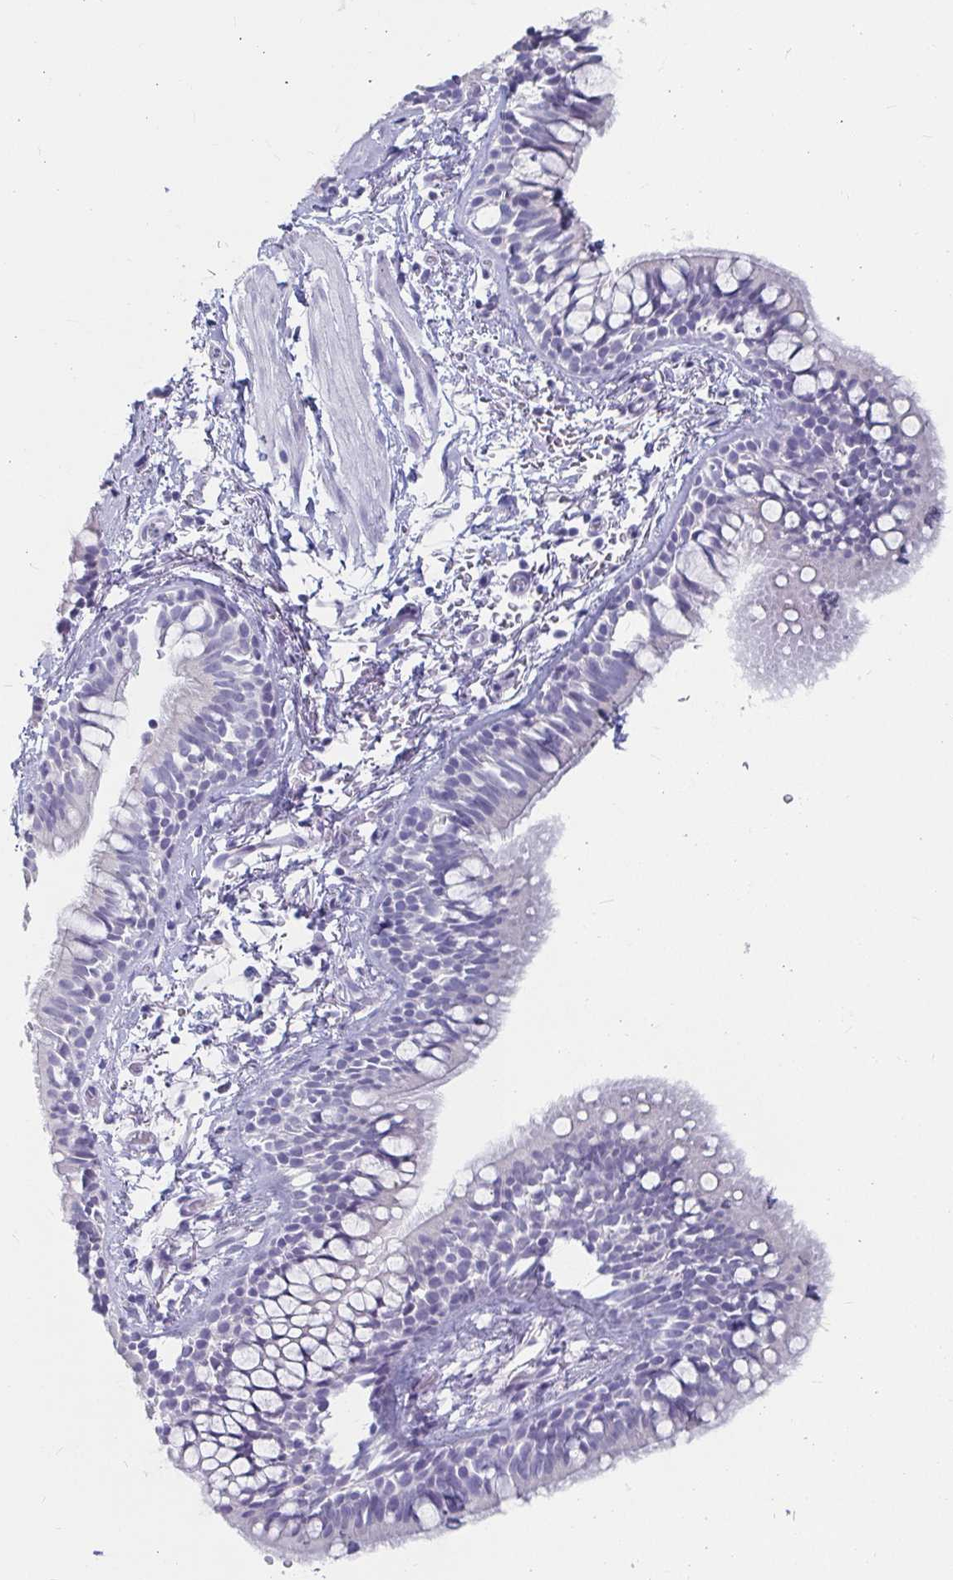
{"staining": {"intensity": "negative", "quantity": "none", "location": "none"}, "tissue": "bronchus", "cell_type": "Respiratory epithelial cells", "image_type": "normal", "snomed": [{"axis": "morphology", "description": "Normal tissue, NOS"}, {"axis": "topography", "description": "Lymph node"}, {"axis": "topography", "description": "Cartilage tissue"}, {"axis": "topography", "description": "Bronchus"}], "caption": "High magnification brightfield microscopy of normal bronchus stained with DAB (3,3'-diaminobenzidine) (brown) and counterstained with hematoxylin (blue): respiratory epithelial cells show no significant expression. The staining was performed using DAB to visualize the protein expression in brown, while the nuclei were stained in blue with hematoxylin (Magnification: 20x).", "gene": "CA9", "patient": {"sex": "female", "age": 70}}